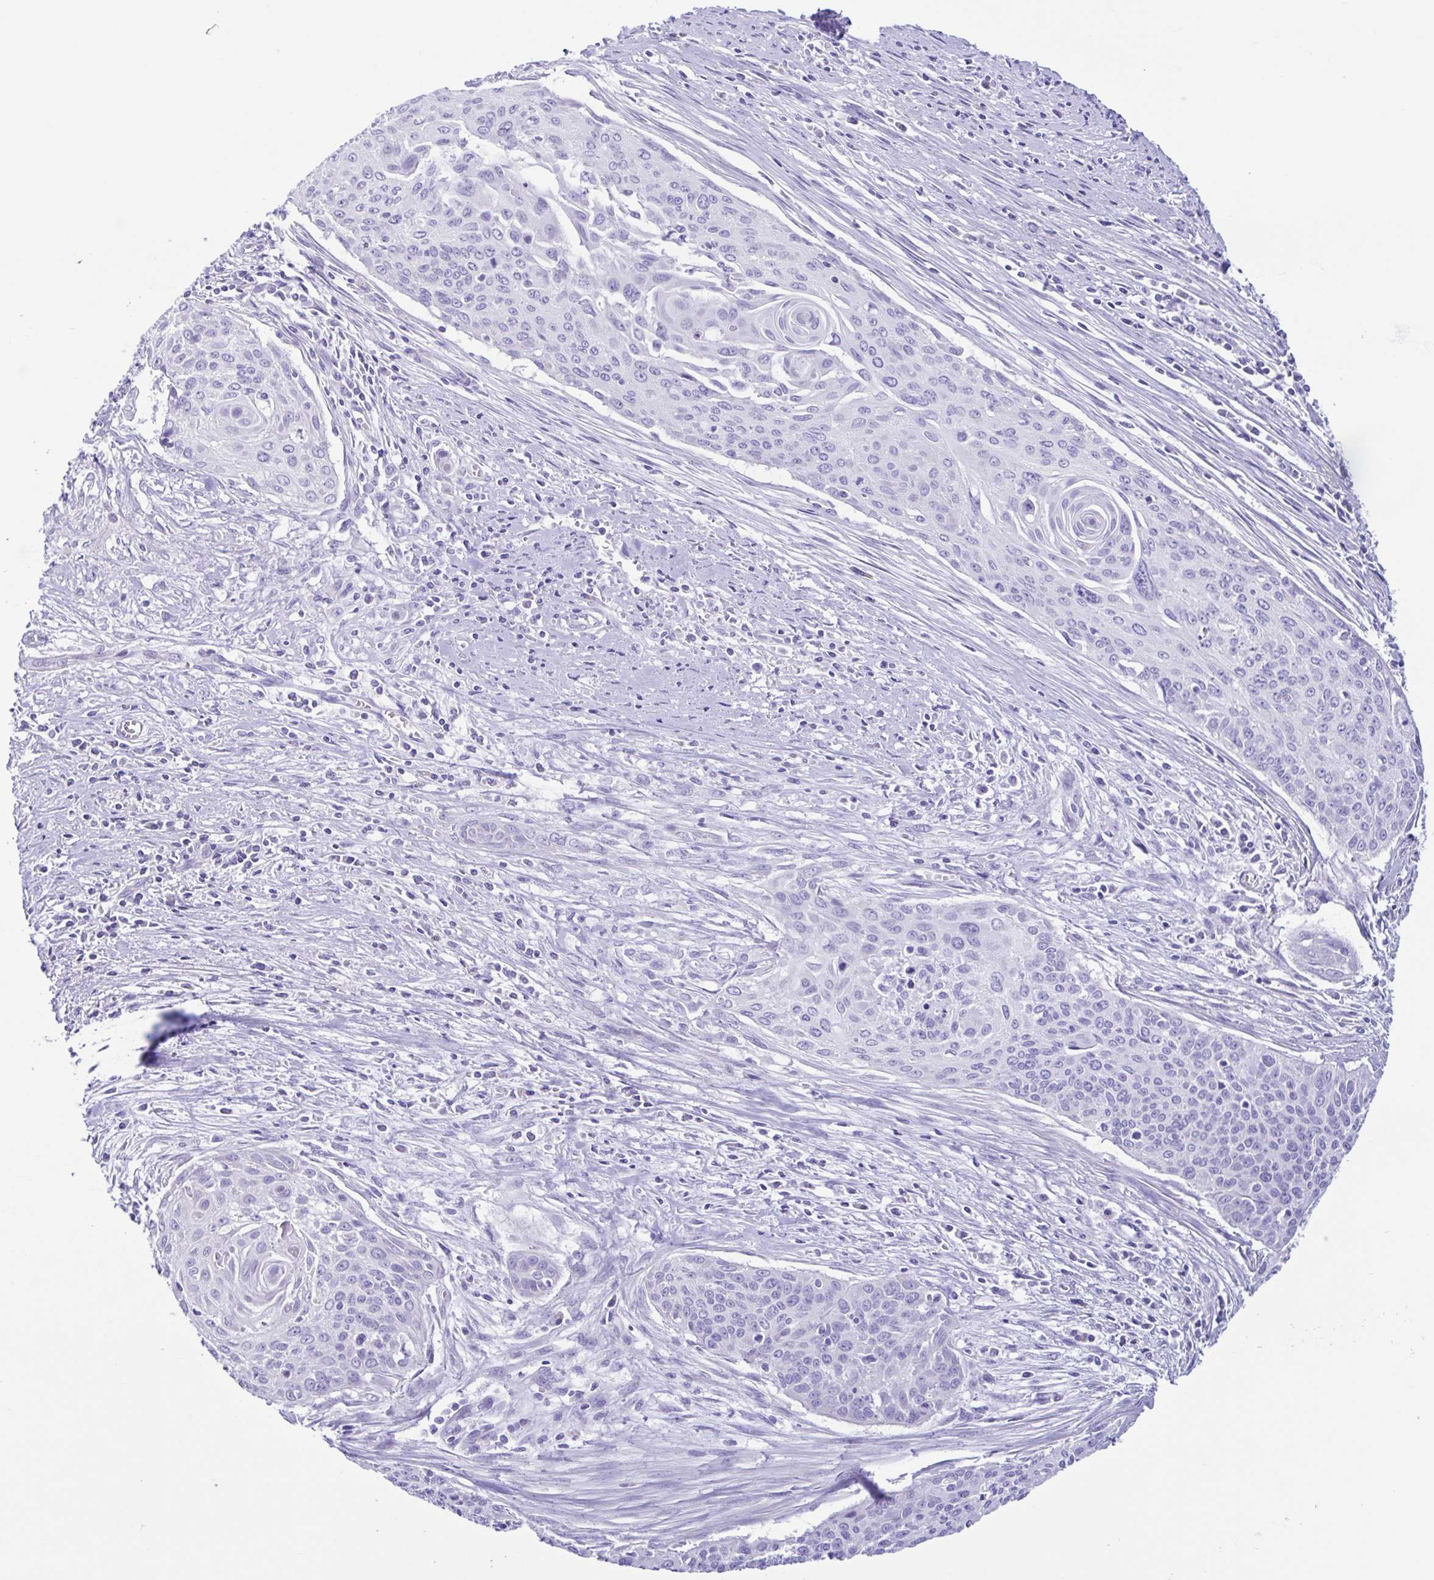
{"staining": {"intensity": "negative", "quantity": "none", "location": "none"}, "tissue": "cervical cancer", "cell_type": "Tumor cells", "image_type": "cancer", "snomed": [{"axis": "morphology", "description": "Squamous cell carcinoma, NOS"}, {"axis": "topography", "description": "Cervix"}], "caption": "Photomicrograph shows no significant protein expression in tumor cells of squamous cell carcinoma (cervical).", "gene": "ACTRT3", "patient": {"sex": "female", "age": 55}}